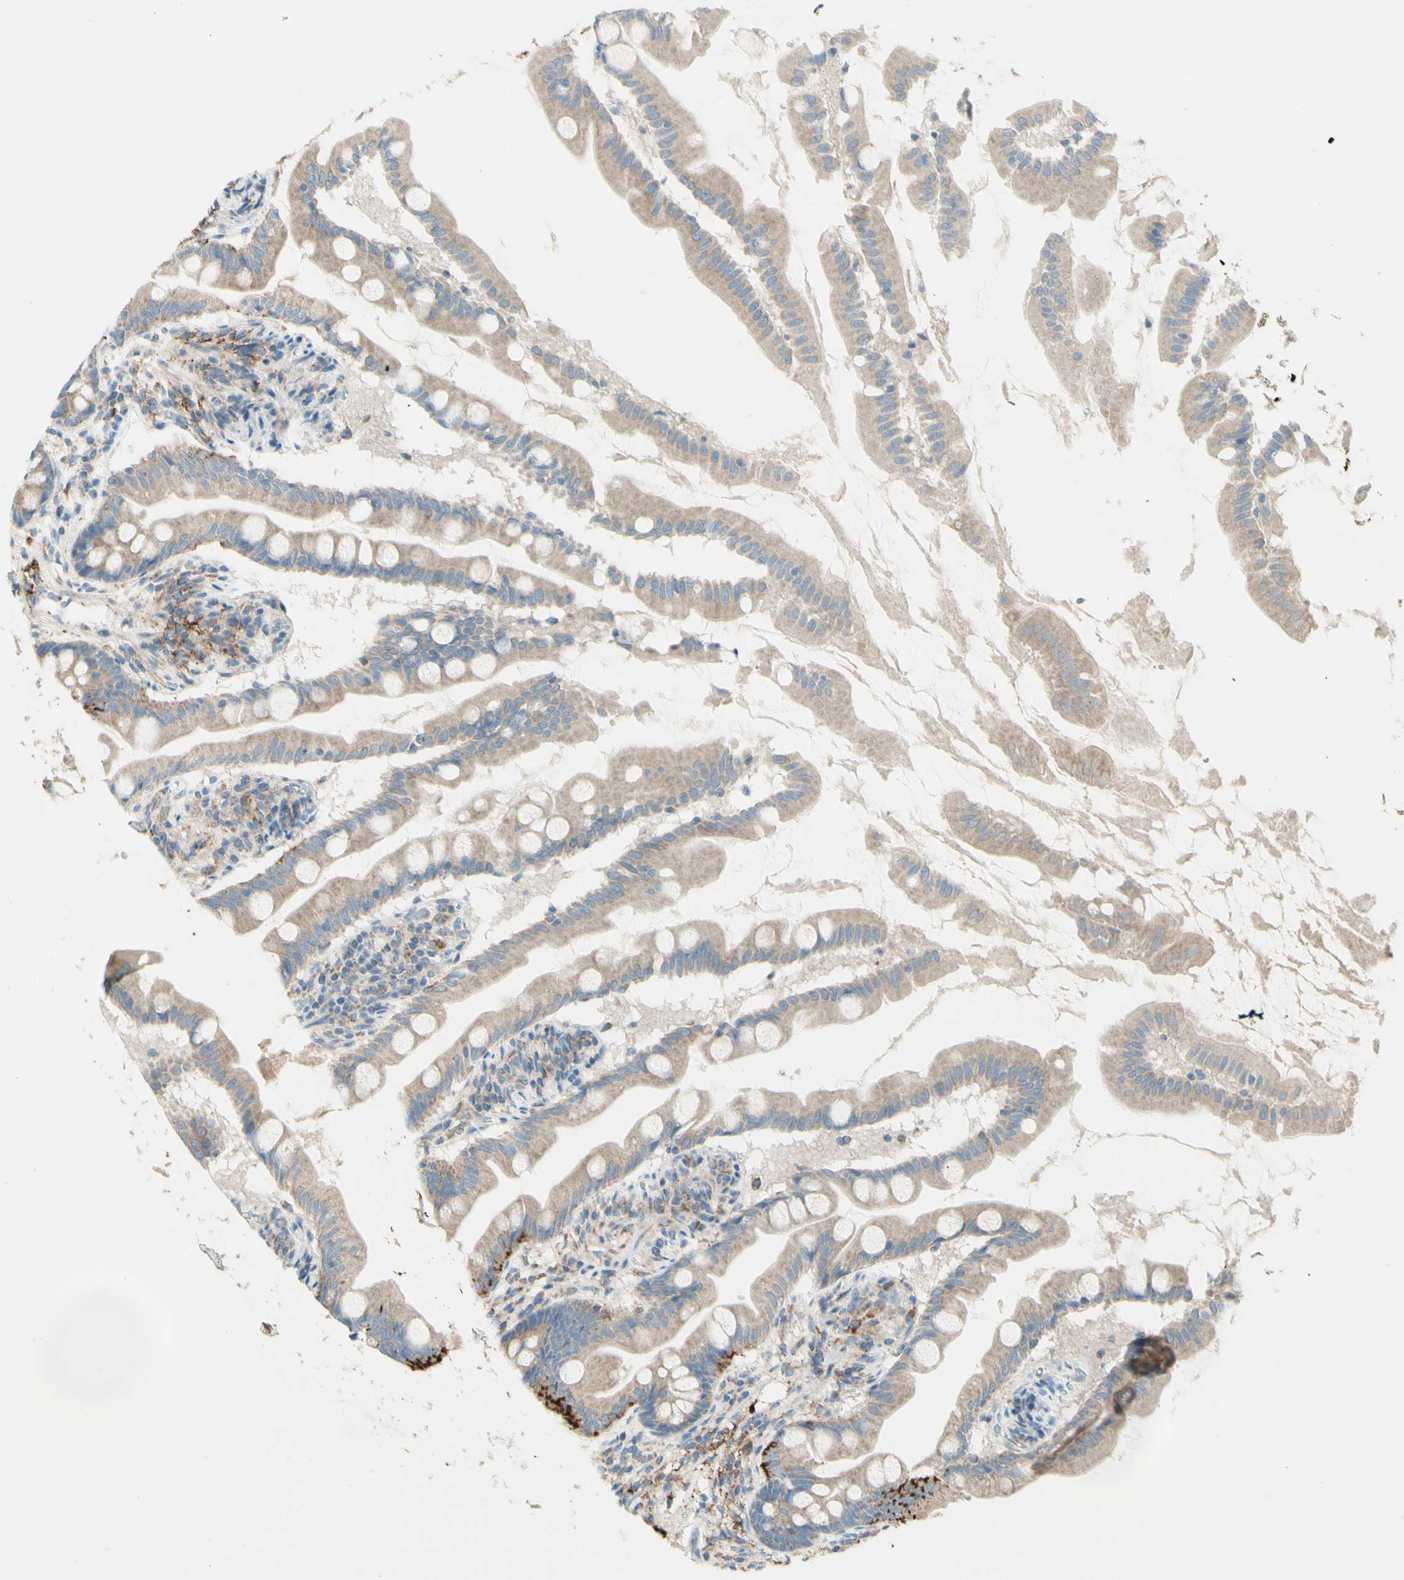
{"staining": {"intensity": "moderate", "quantity": ">75%", "location": "cytoplasmic/membranous"}, "tissue": "small intestine", "cell_type": "Glandular cells", "image_type": "normal", "snomed": [{"axis": "morphology", "description": "Normal tissue, NOS"}, {"axis": "topography", "description": "Small intestine"}], "caption": "The micrograph exhibits immunohistochemical staining of benign small intestine. There is moderate cytoplasmic/membranous positivity is appreciated in about >75% of glandular cells. (Brightfield microscopy of DAB IHC at high magnification).", "gene": "ARMC10", "patient": {"sex": "female", "age": 56}}